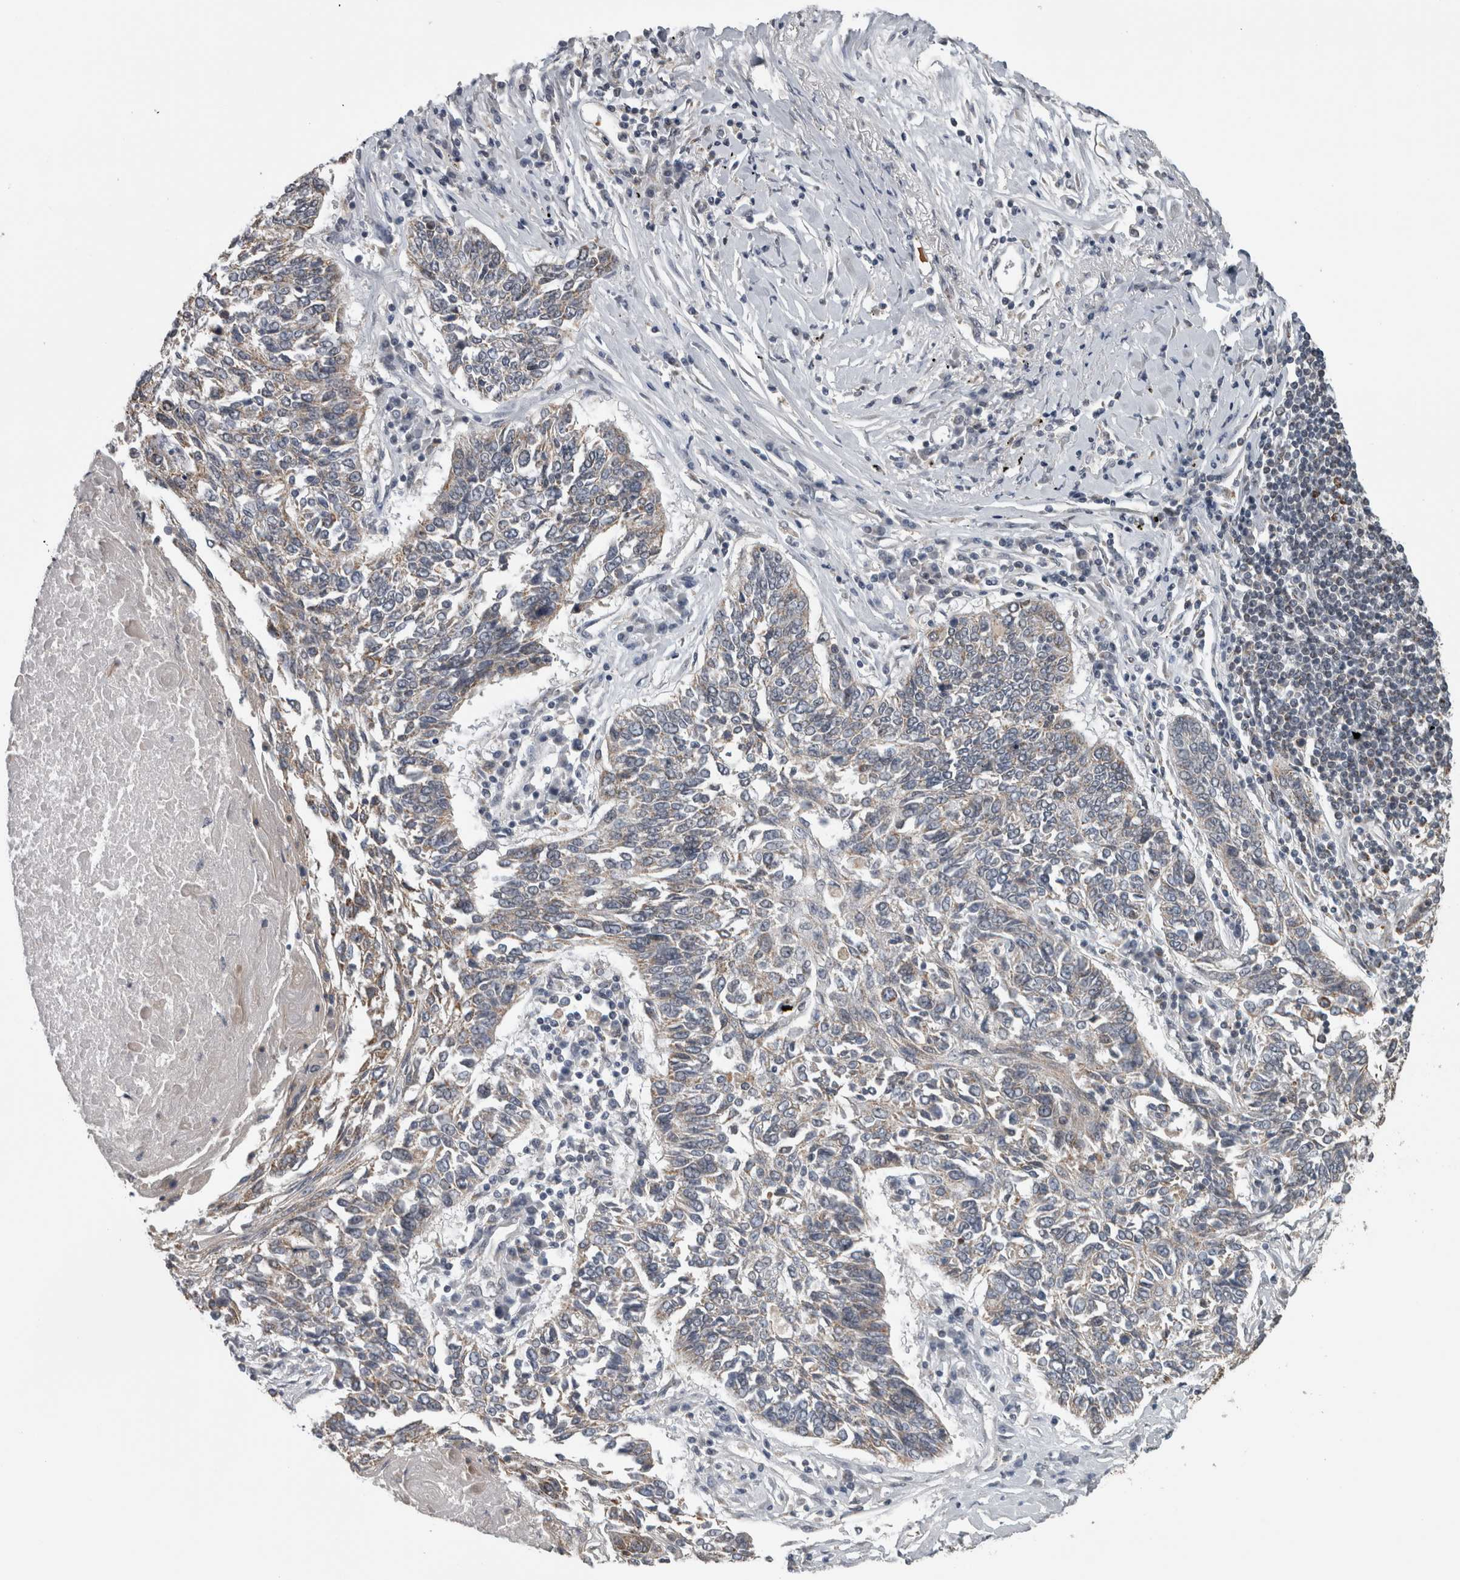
{"staining": {"intensity": "weak", "quantity": "<25%", "location": "cytoplasmic/membranous"}, "tissue": "lung cancer", "cell_type": "Tumor cells", "image_type": "cancer", "snomed": [{"axis": "morphology", "description": "Normal tissue, NOS"}, {"axis": "morphology", "description": "Squamous cell carcinoma, NOS"}, {"axis": "topography", "description": "Cartilage tissue"}, {"axis": "topography", "description": "Bronchus"}, {"axis": "topography", "description": "Lung"}], "caption": "An immunohistochemistry image of squamous cell carcinoma (lung) is shown. There is no staining in tumor cells of squamous cell carcinoma (lung). Brightfield microscopy of IHC stained with DAB (3,3'-diaminobenzidine) (brown) and hematoxylin (blue), captured at high magnification.", "gene": "OR2K2", "patient": {"sex": "female", "age": 49}}